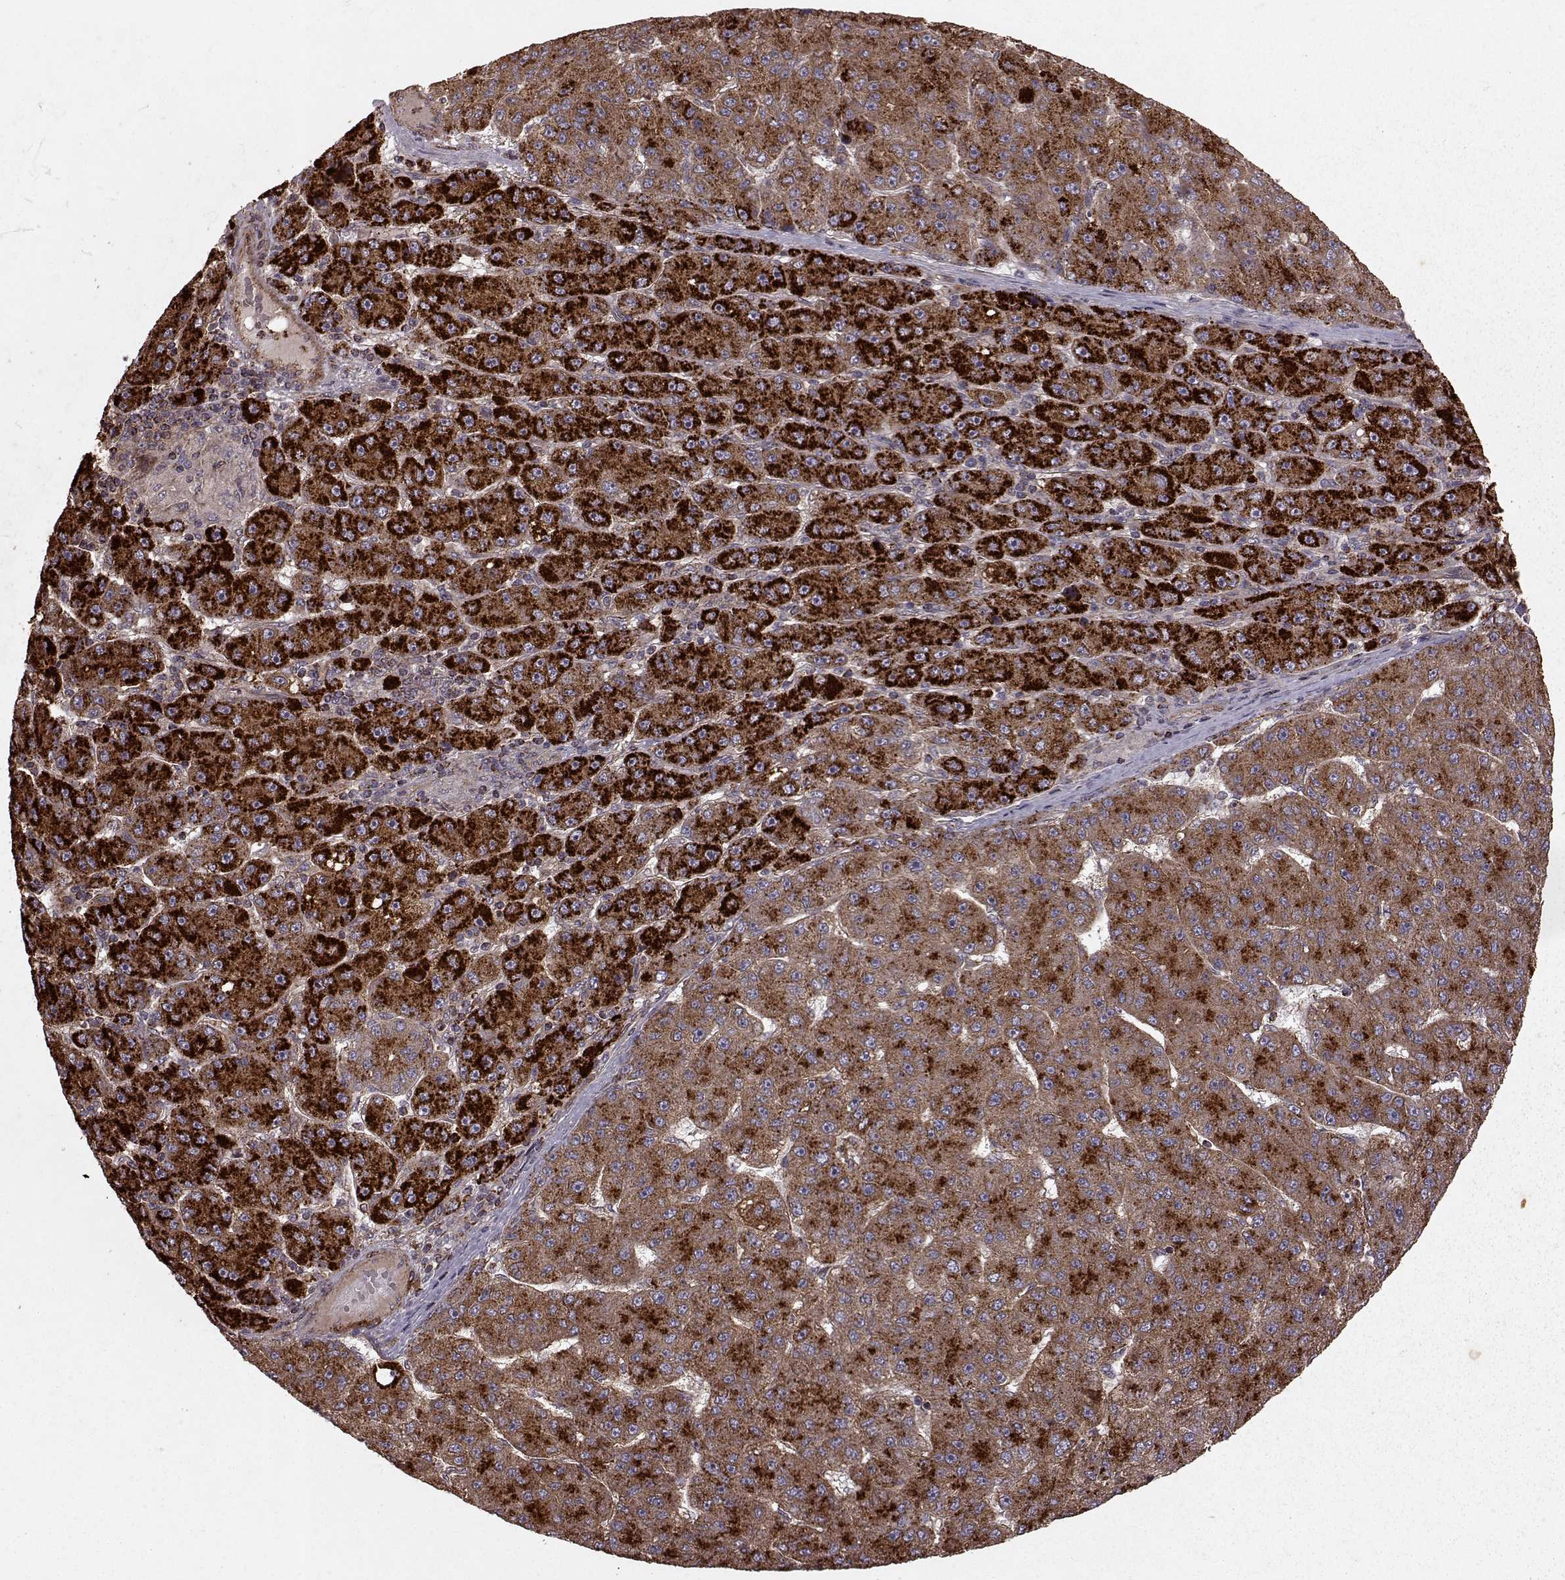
{"staining": {"intensity": "strong", "quantity": ">75%", "location": "cytoplasmic/membranous"}, "tissue": "liver cancer", "cell_type": "Tumor cells", "image_type": "cancer", "snomed": [{"axis": "morphology", "description": "Carcinoma, Hepatocellular, NOS"}, {"axis": "topography", "description": "Liver"}], "caption": "The histopathology image demonstrates staining of hepatocellular carcinoma (liver), revealing strong cytoplasmic/membranous protein expression (brown color) within tumor cells.", "gene": "FXN", "patient": {"sex": "male", "age": 67}}